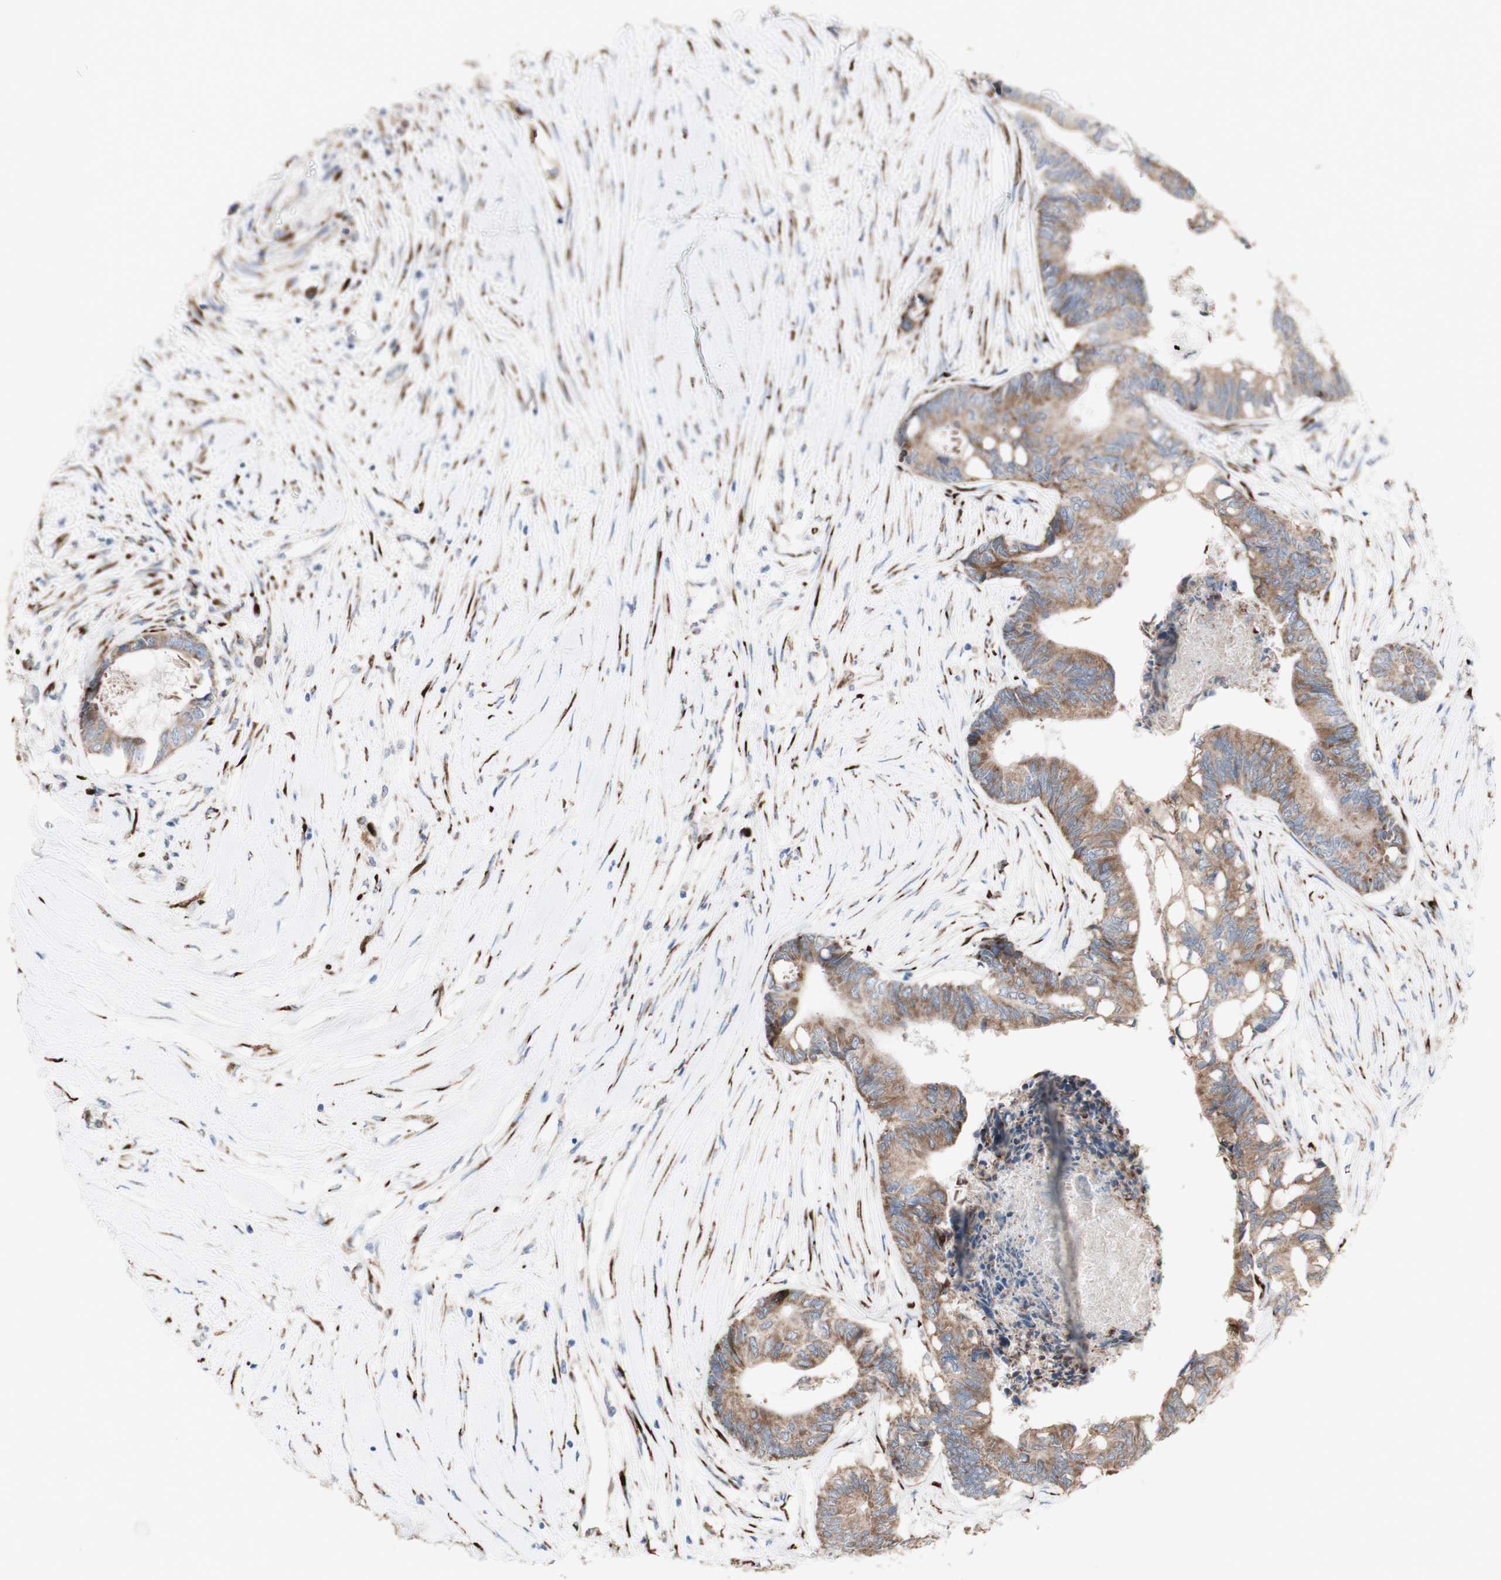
{"staining": {"intensity": "moderate", "quantity": ">75%", "location": "cytoplasmic/membranous"}, "tissue": "colorectal cancer", "cell_type": "Tumor cells", "image_type": "cancer", "snomed": [{"axis": "morphology", "description": "Adenocarcinoma, NOS"}, {"axis": "topography", "description": "Rectum"}], "caption": "Protein staining of adenocarcinoma (colorectal) tissue displays moderate cytoplasmic/membranous staining in approximately >75% of tumor cells.", "gene": "AGPAT5", "patient": {"sex": "male", "age": 63}}